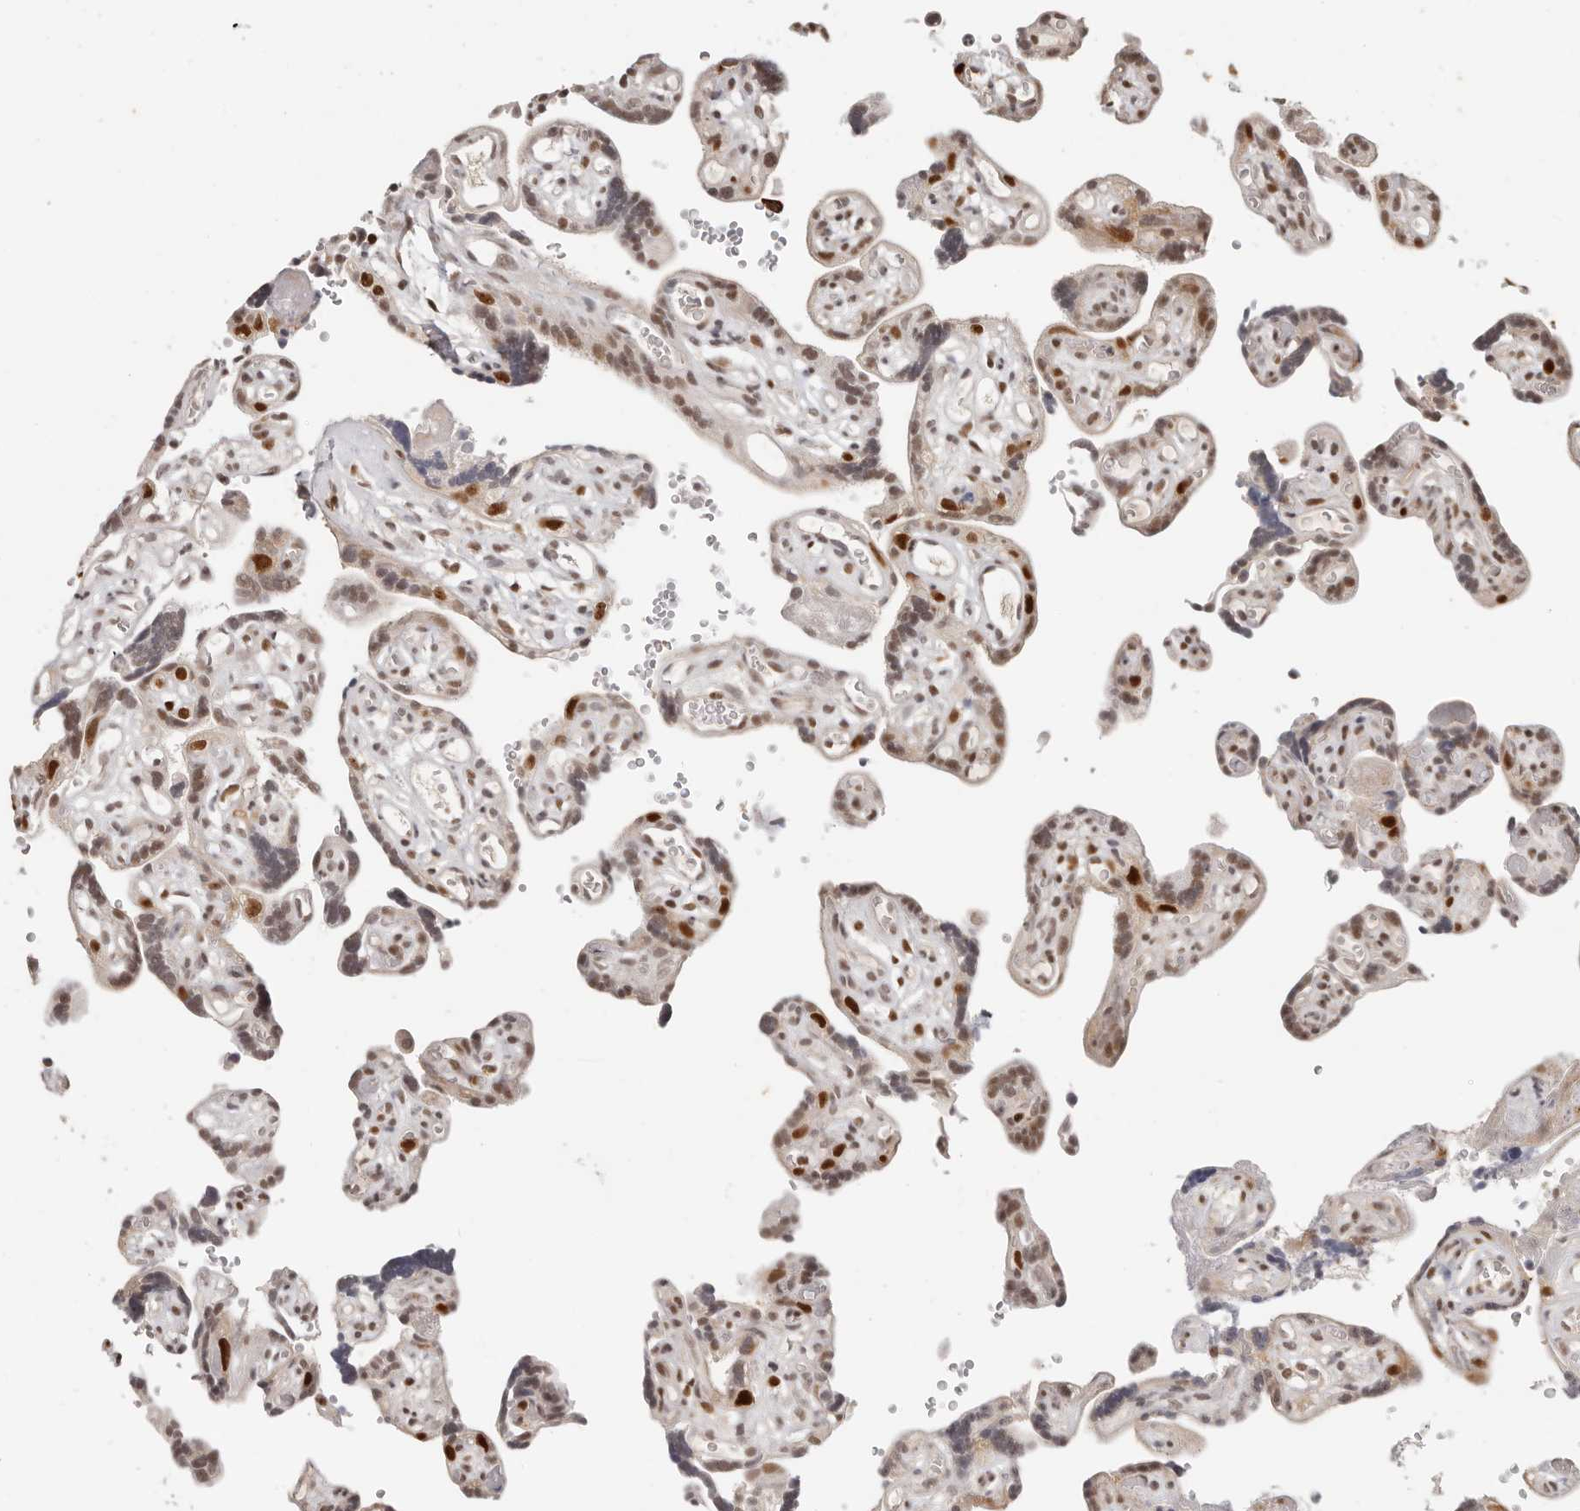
{"staining": {"intensity": "strong", "quantity": ">75%", "location": "nuclear"}, "tissue": "placenta", "cell_type": "Decidual cells", "image_type": "normal", "snomed": [{"axis": "morphology", "description": "Normal tissue, NOS"}, {"axis": "topography", "description": "Placenta"}], "caption": "Unremarkable placenta shows strong nuclear positivity in about >75% of decidual cells, visualized by immunohistochemistry.", "gene": "RFC2", "patient": {"sex": "female", "age": 30}}